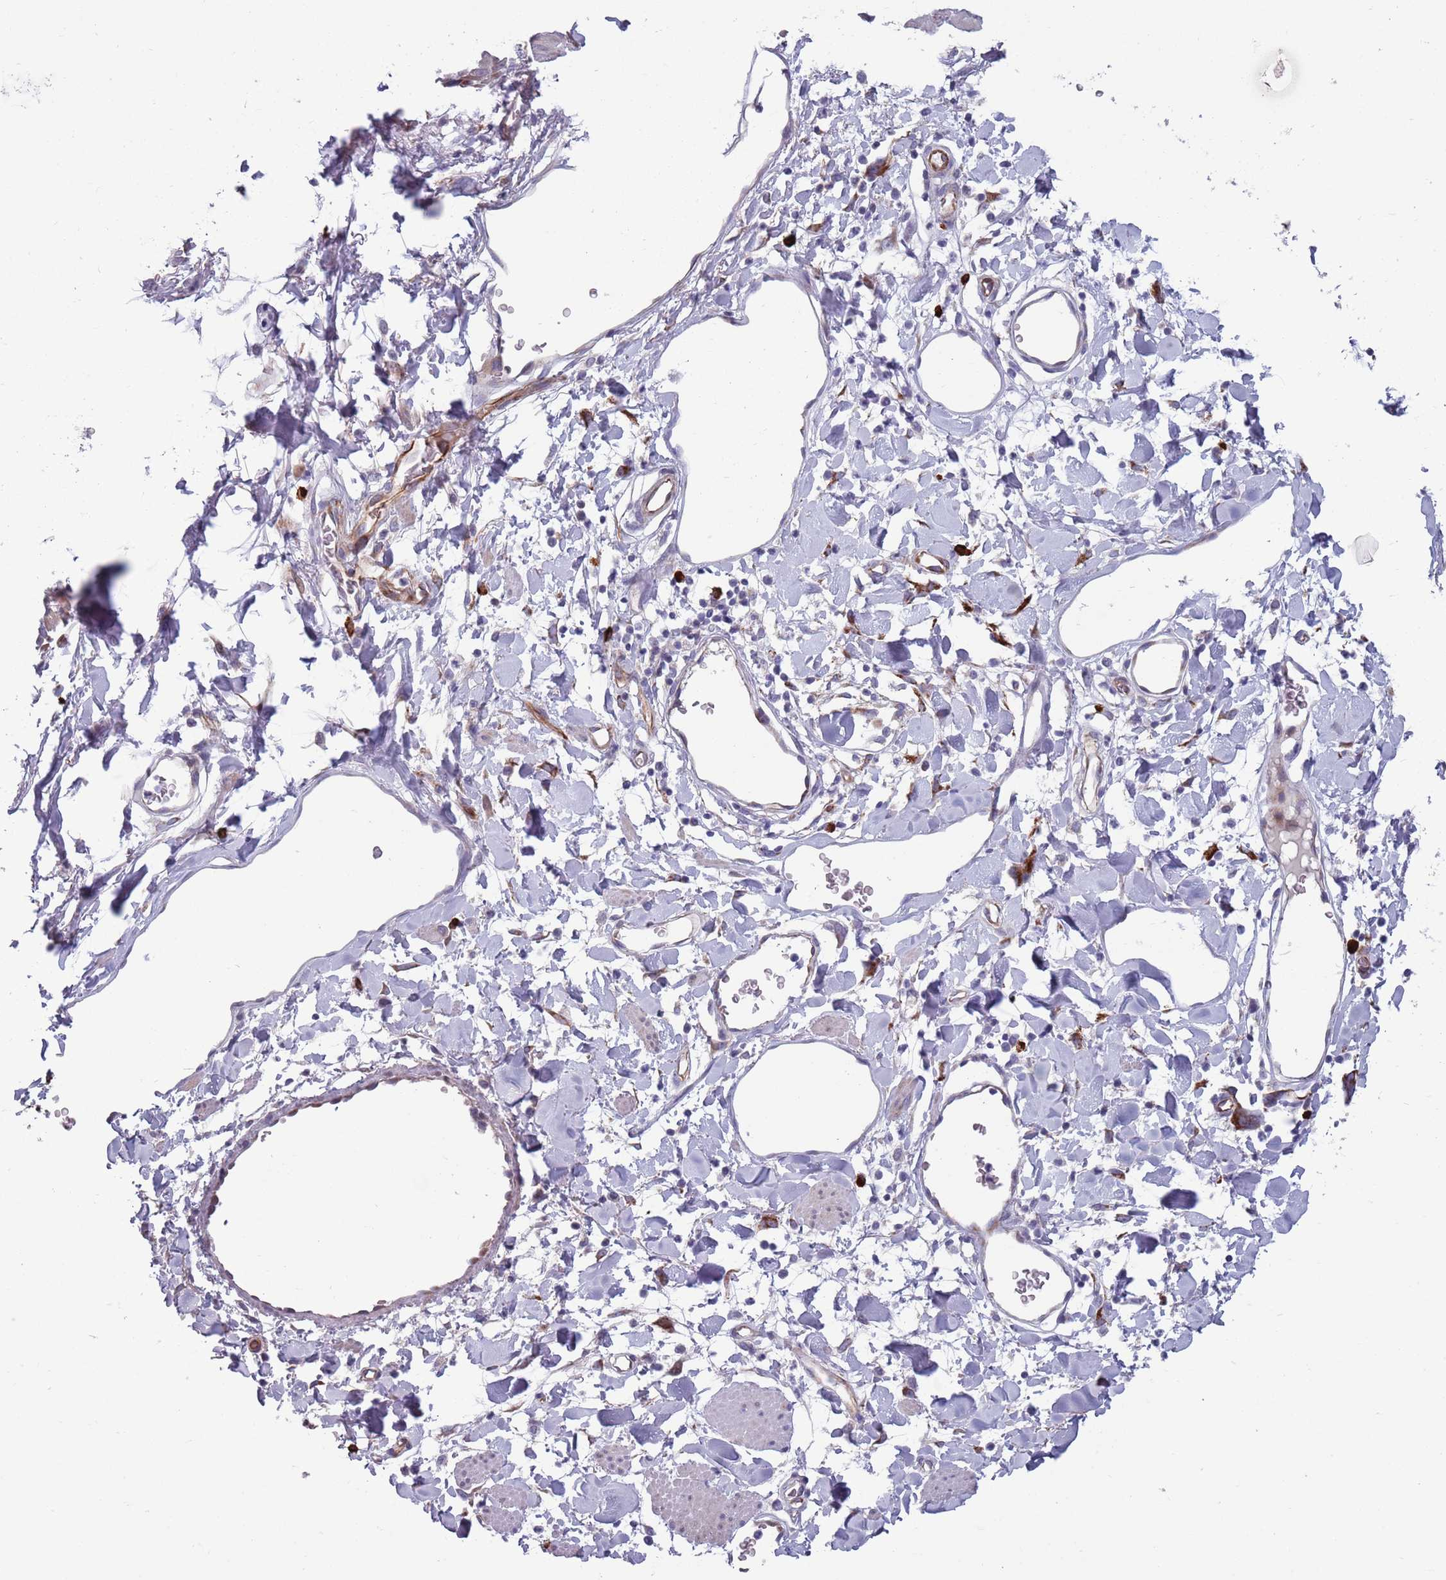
{"staining": {"intensity": "weak", "quantity": ">75%", "location": "cytoplasmic/membranous"}, "tissue": "skin", "cell_type": "Epidermal cells", "image_type": "normal", "snomed": [{"axis": "morphology", "description": "Normal tissue, NOS"}, {"axis": "topography", "description": "Vulva"}], "caption": "There is low levels of weak cytoplasmic/membranous expression in epidermal cells of benign skin, as demonstrated by immunohistochemical staining (brown color).", "gene": "TYW1B", "patient": {"sex": "female", "age": 68}}